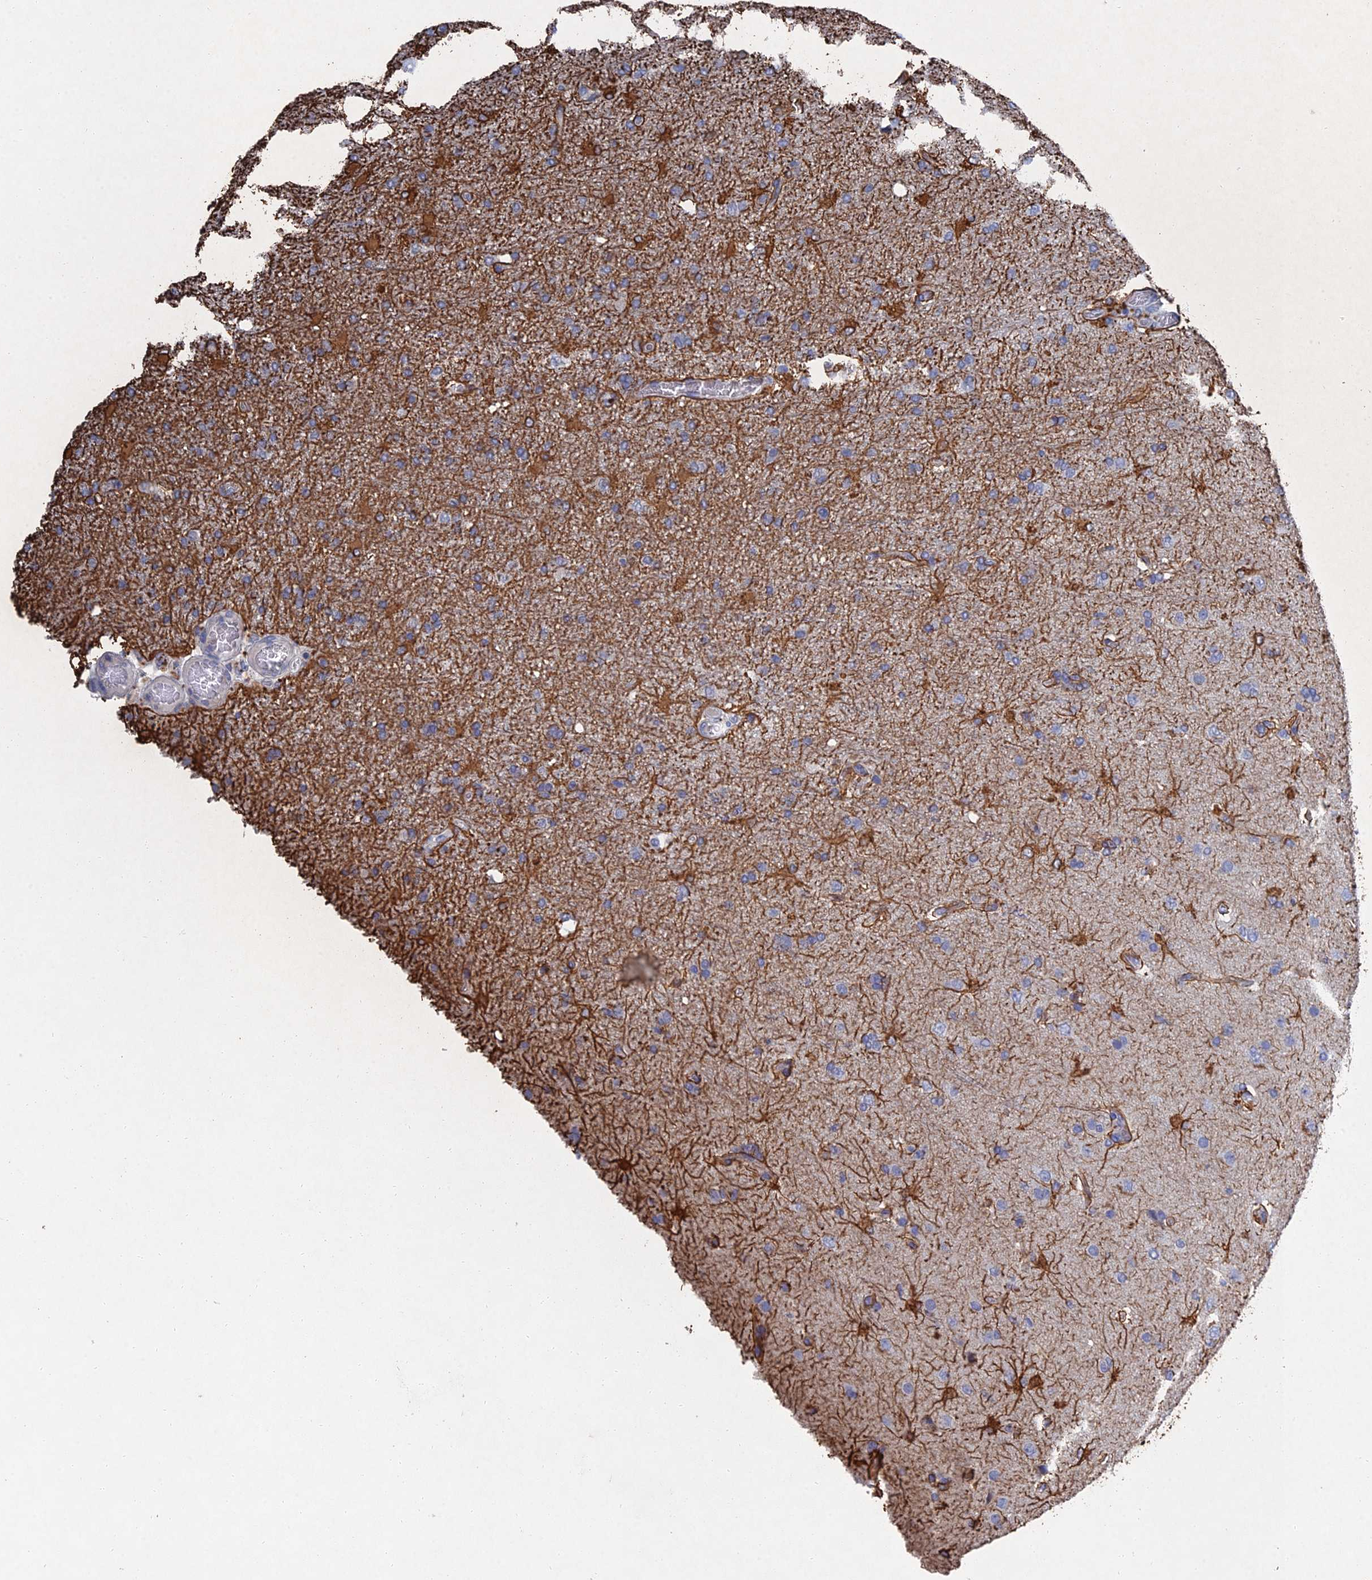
{"staining": {"intensity": "negative", "quantity": "none", "location": "none"}, "tissue": "glioma", "cell_type": "Tumor cells", "image_type": "cancer", "snomed": [{"axis": "morphology", "description": "Glioma, malignant, High grade"}, {"axis": "topography", "description": "Brain"}], "caption": "Protein analysis of glioma demonstrates no significant expression in tumor cells.", "gene": "GFAP", "patient": {"sex": "female", "age": 74}}